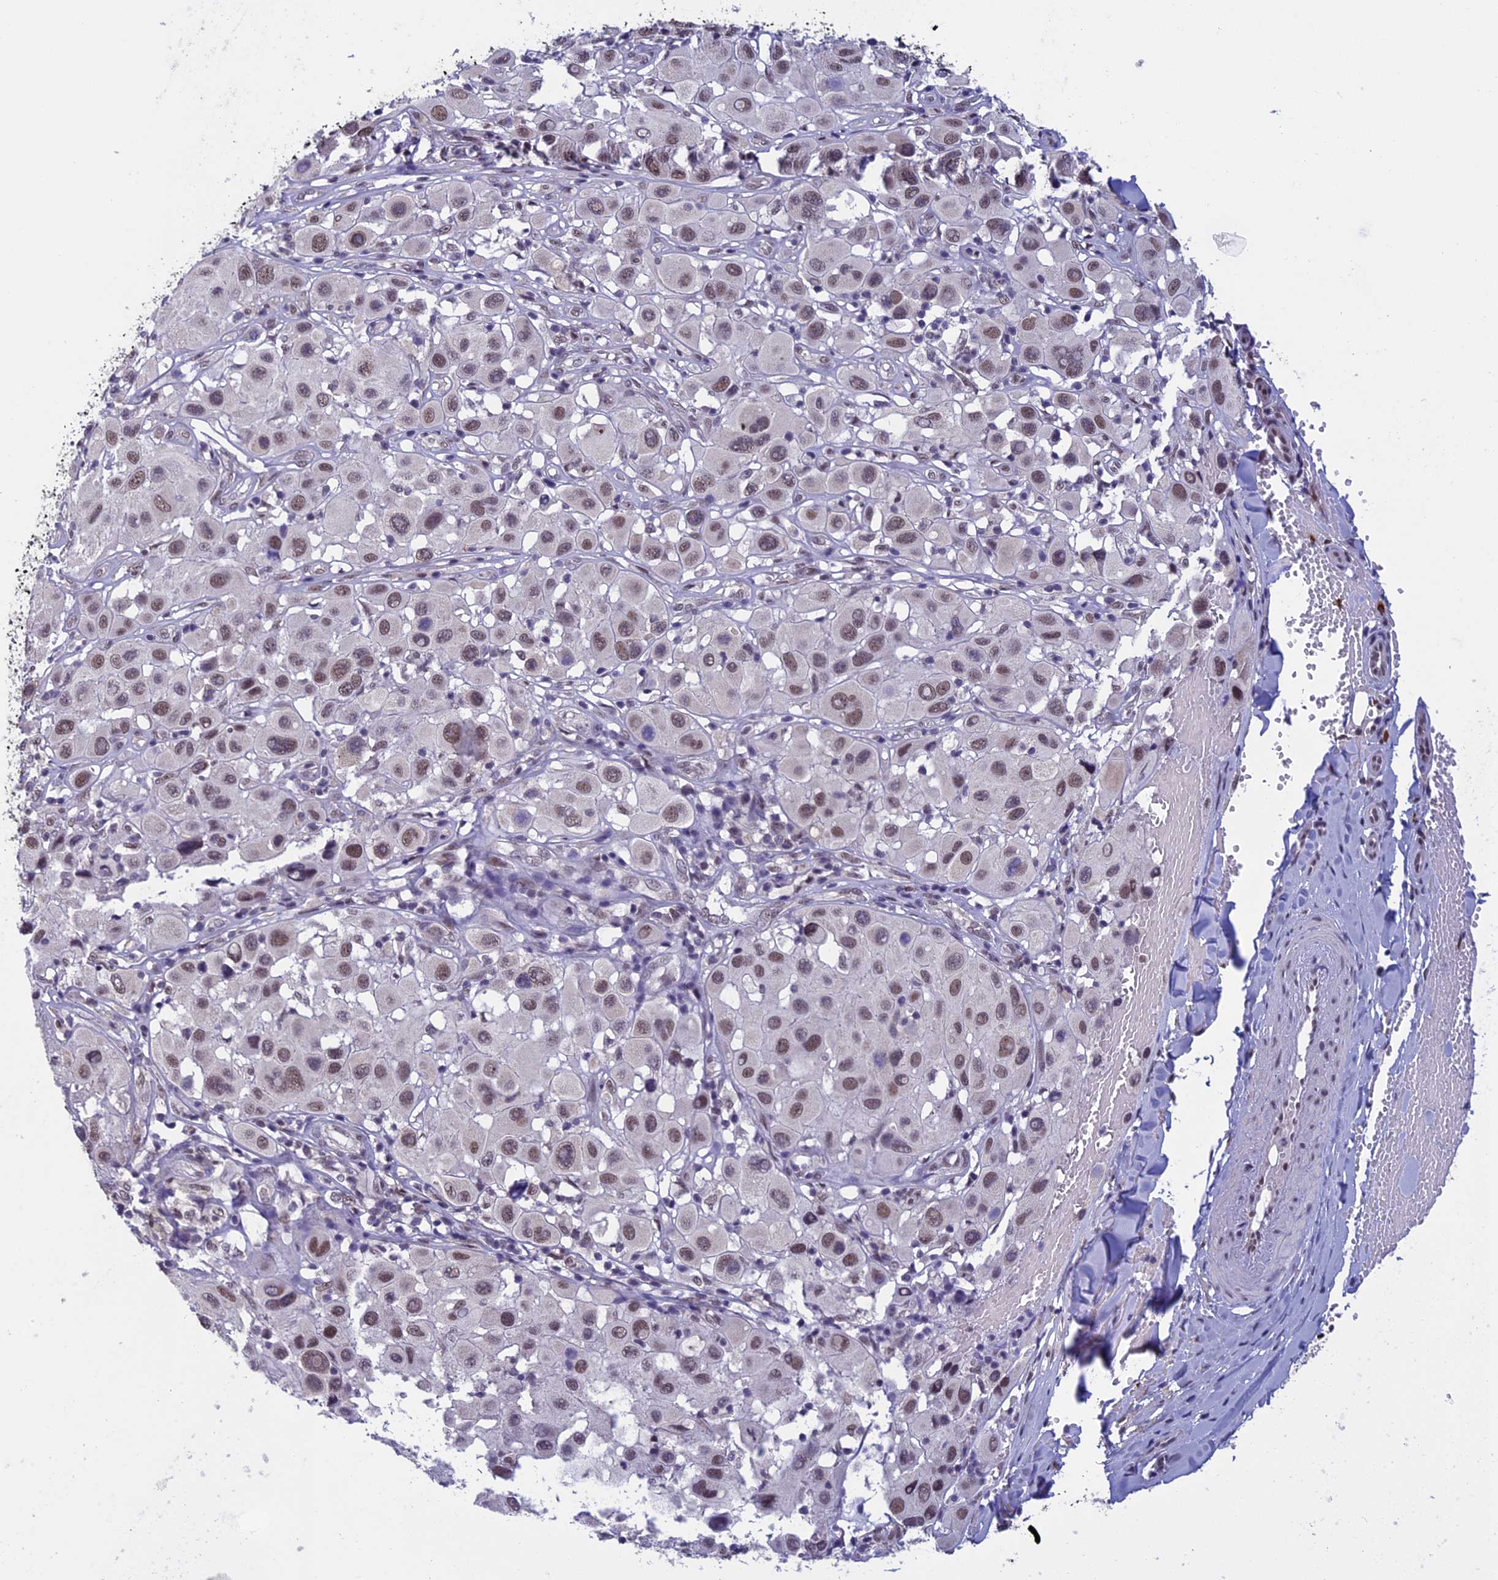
{"staining": {"intensity": "moderate", "quantity": "25%-75%", "location": "nuclear"}, "tissue": "melanoma", "cell_type": "Tumor cells", "image_type": "cancer", "snomed": [{"axis": "morphology", "description": "Malignant melanoma, Metastatic site"}, {"axis": "topography", "description": "Skin"}], "caption": "This image demonstrates IHC staining of malignant melanoma (metastatic site), with medium moderate nuclear positivity in about 25%-75% of tumor cells.", "gene": "RNF40", "patient": {"sex": "male", "age": 41}}